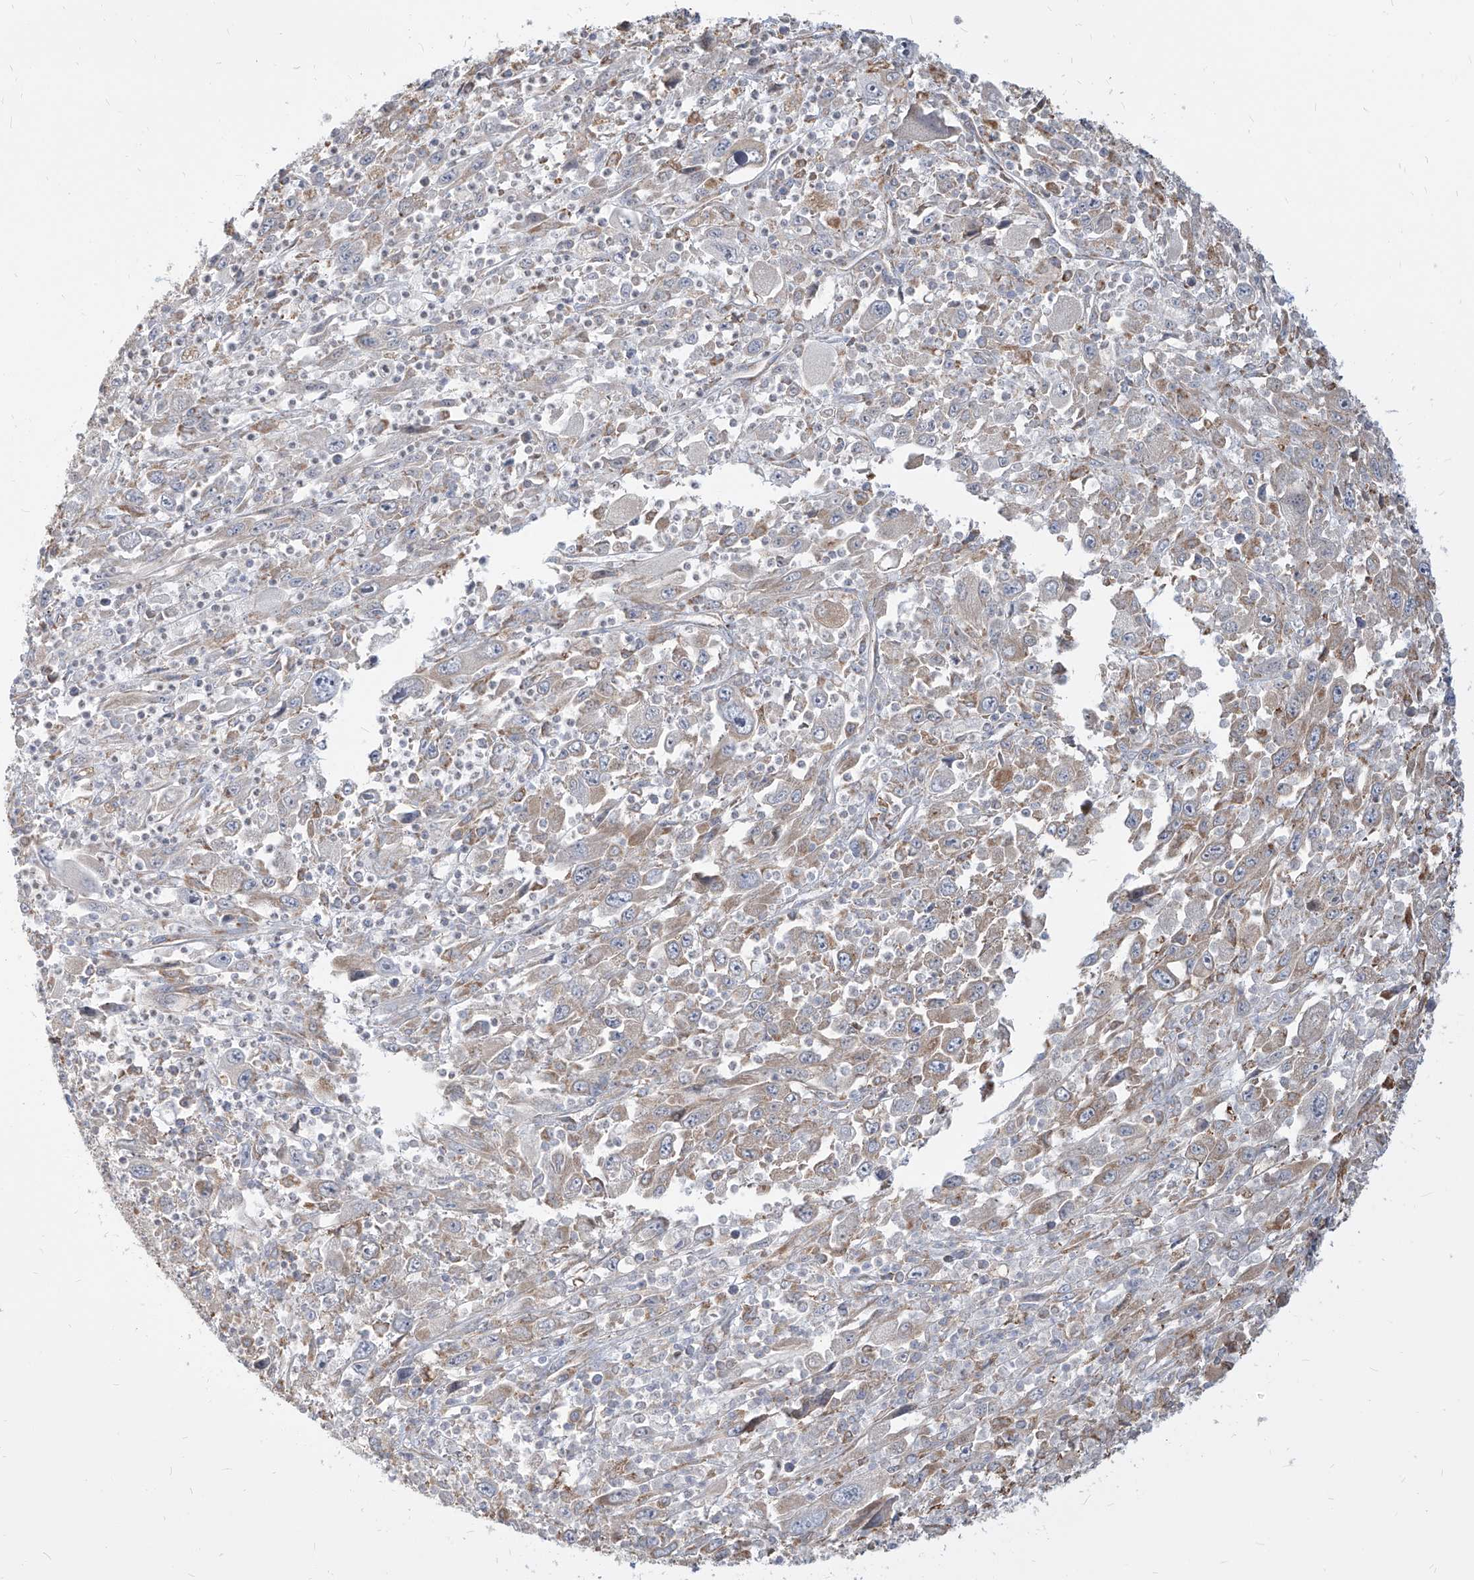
{"staining": {"intensity": "weak", "quantity": "25%-75%", "location": "cytoplasmic/membranous"}, "tissue": "melanoma", "cell_type": "Tumor cells", "image_type": "cancer", "snomed": [{"axis": "morphology", "description": "Malignant melanoma, Metastatic site"}, {"axis": "topography", "description": "Skin"}], "caption": "The image demonstrates staining of melanoma, revealing weak cytoplasmic/membranous protein expression (brown color) within tumor cells.", "gene": "FAM83B", "patient": {"sex": "female", "age": 56}}